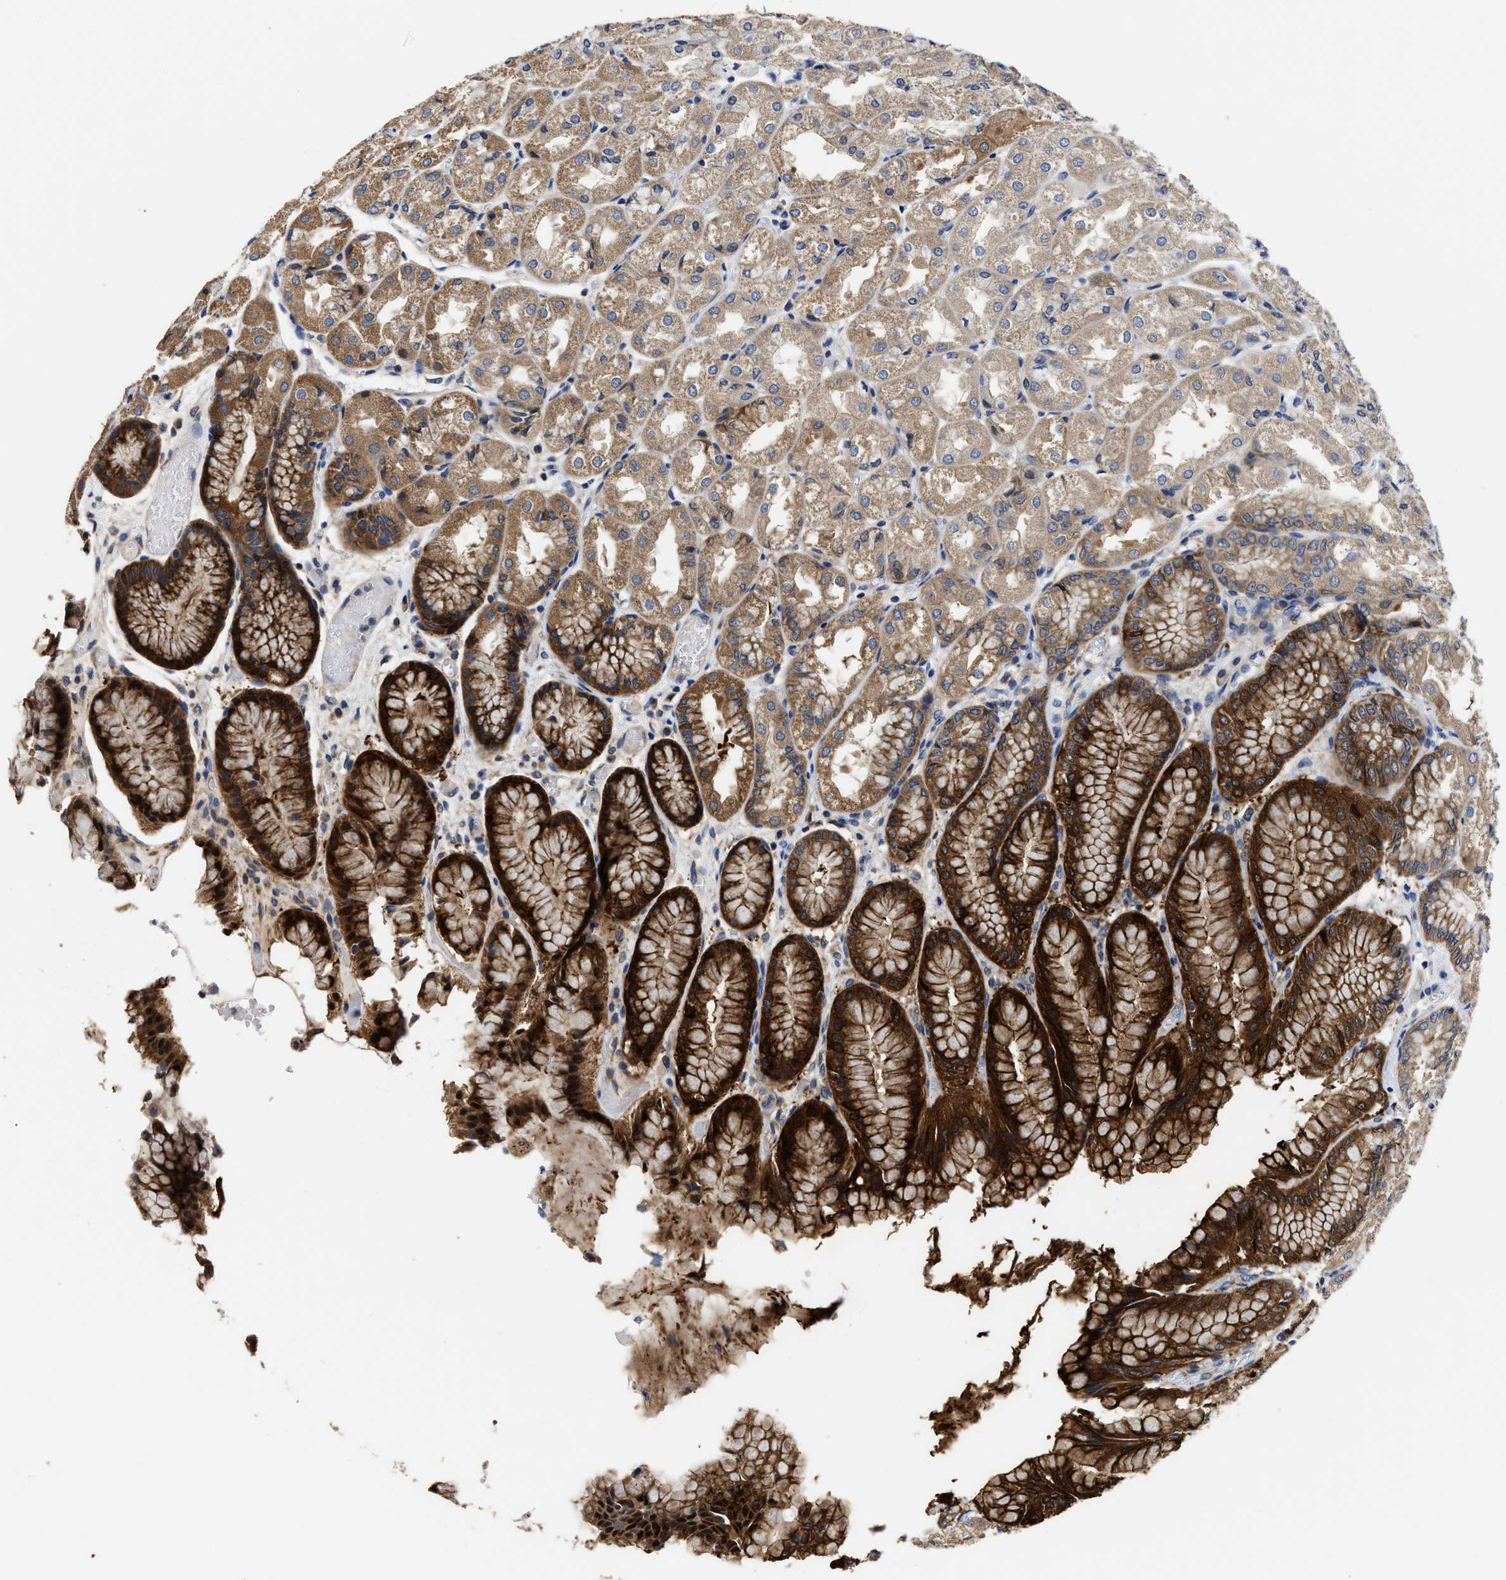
{"staining": {"intensity": "strong", "quantity": "25%-75%", "location": "cytoplasmic/membranous"}, "tissue": "stomach", "cell_type": "Glandular cells", "image_type": "normal", "snomed": [{"axis": "morphology", "description": "Normal tissue, NOS"}, {"axis": "topography", "description": "Stomach, upper"}], "caption": "The photomicrograph shows staining of unremarkable stomach, revealing strong cytoplasmic/membranous protein staining (brown color) within glandular cells.", "gene": "TRAF6", "patient": {"sex": "male", "age": 72}}